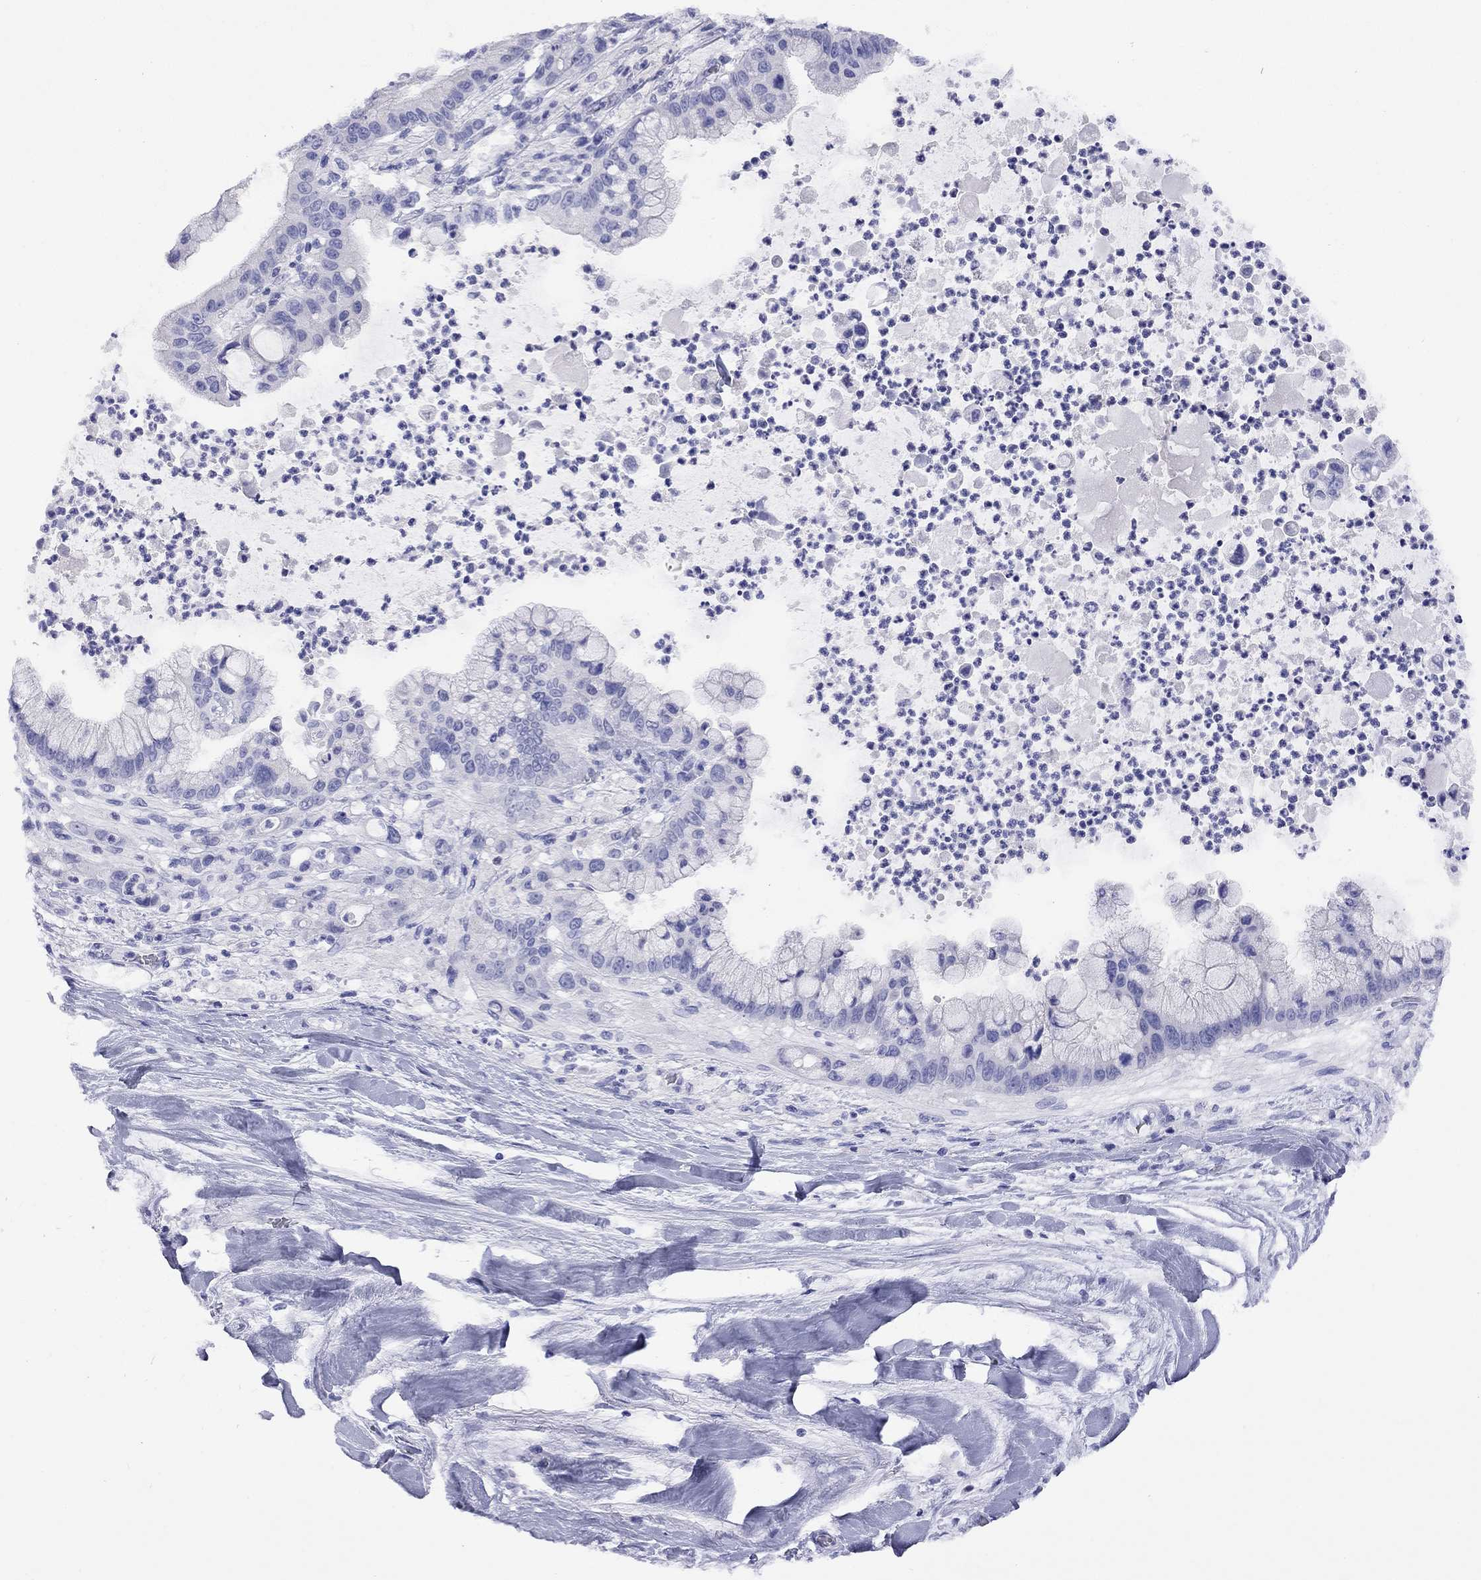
{"staining": {"intensity": "negative", "quantity": "none", "location": "none"}, "tissue": "liver cancer", "cell_type": "Tumor cells", "image_type": "cancer", "snomed": [{"axis": "morphology", "description": "Cholangiocarcinoma"}, {"axis": "topography", "description": "Liver"}], "caption": "IHC image of neoplastic tissue: liver cancer (cholangiocarcinoma) stained with DAB (3,3'-diaminobenzidine) displays no significant protein expression in tumor cells.", "gene": "FIGLA", "patient": {"sex": "female", "age": 54}}